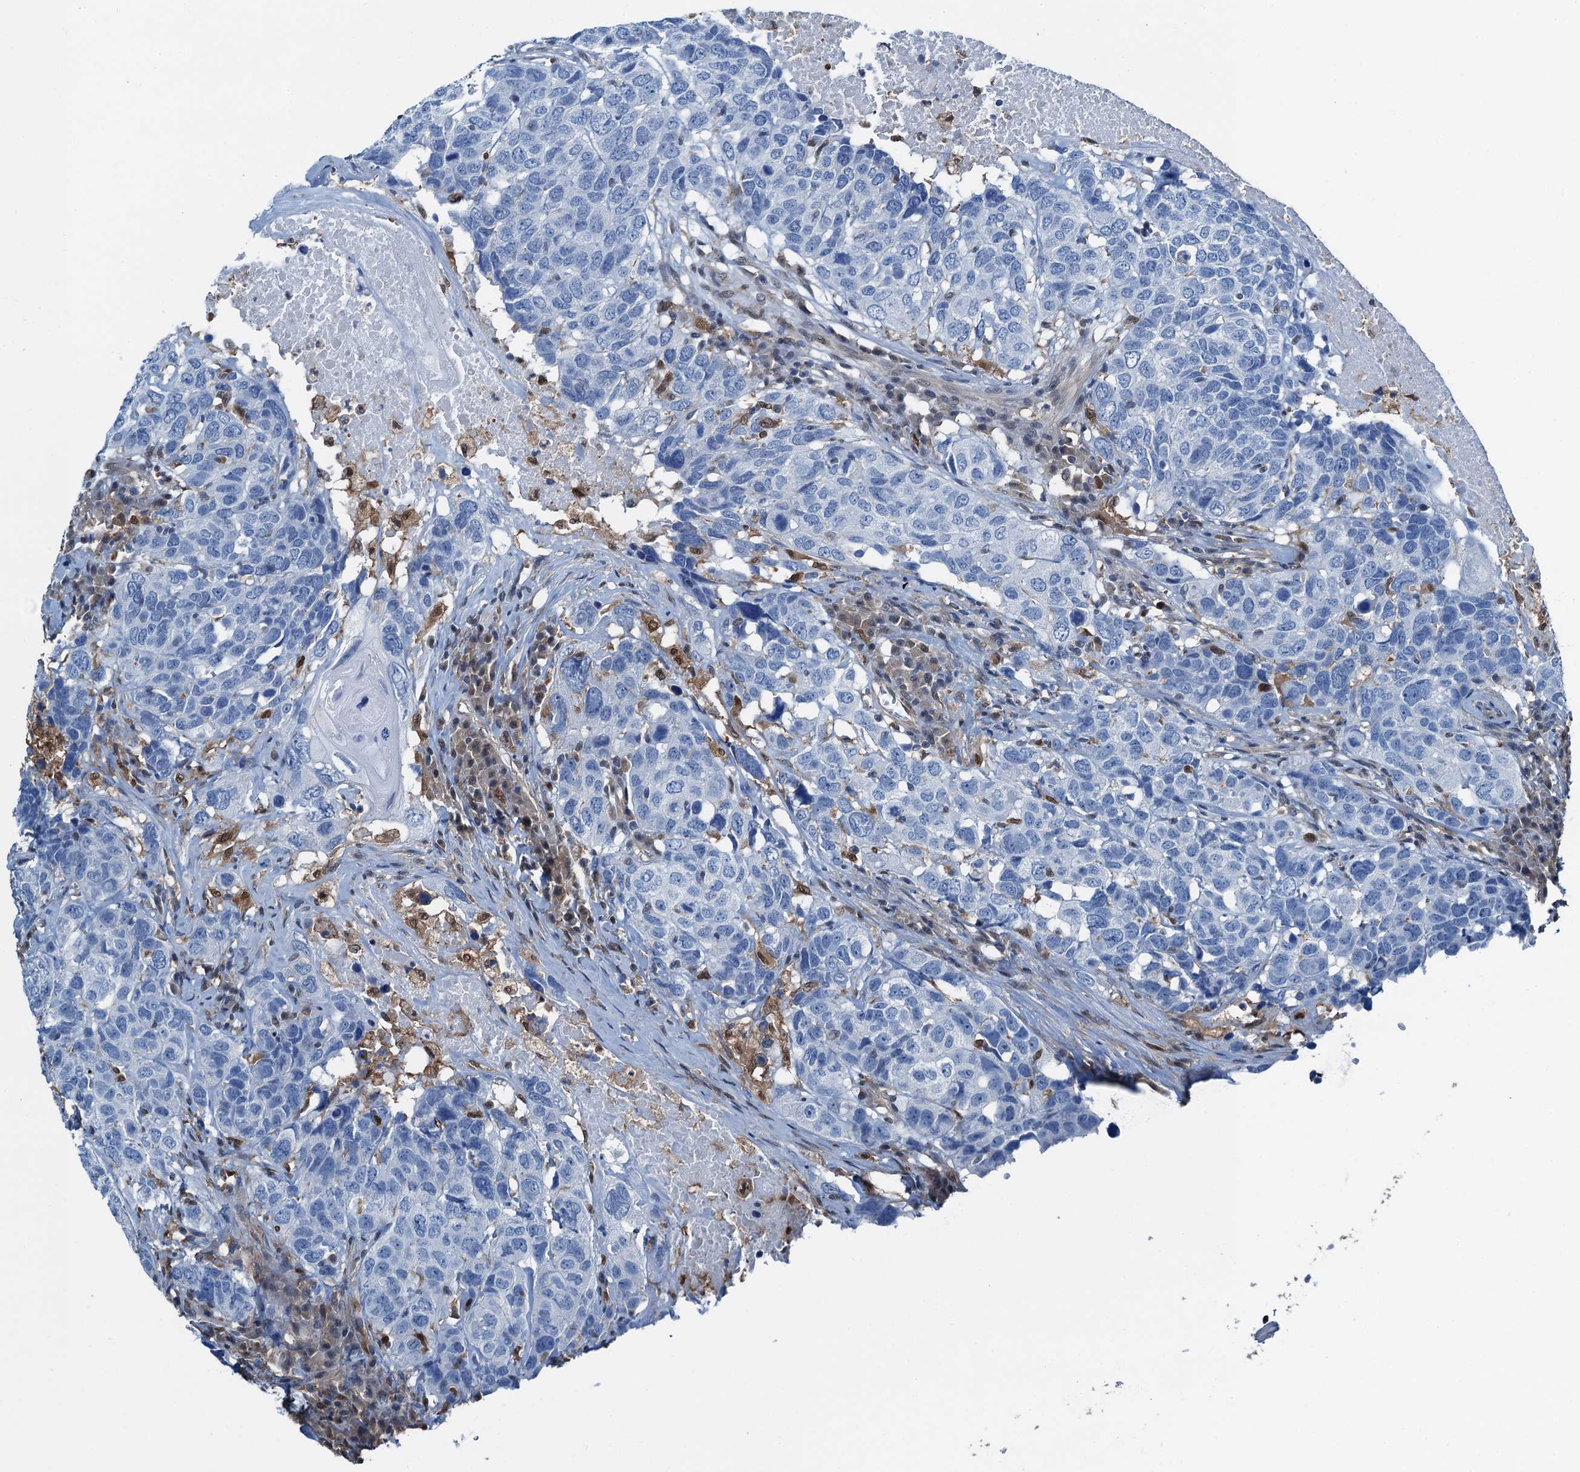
{"staining": {"intensity": "negative", "quantity": "none", "location": "none"}, "tissue": "head and neck cancer", "cell_type": "Tumor cells", "image_type": "cancer", "snomed": [{"axis": "morphology", "description": "Squamous cell carcinoma, NOS"}, {"axis": "topography", "description": "Head-Neck"}], "caption": "An immunohistochemistry photomicrograph of head and neck cancer is shown. There is no staining in tumor cells of head and neck cancer.", "gene": "RNH1", "patient": {"sex": "male", "age": 66}}